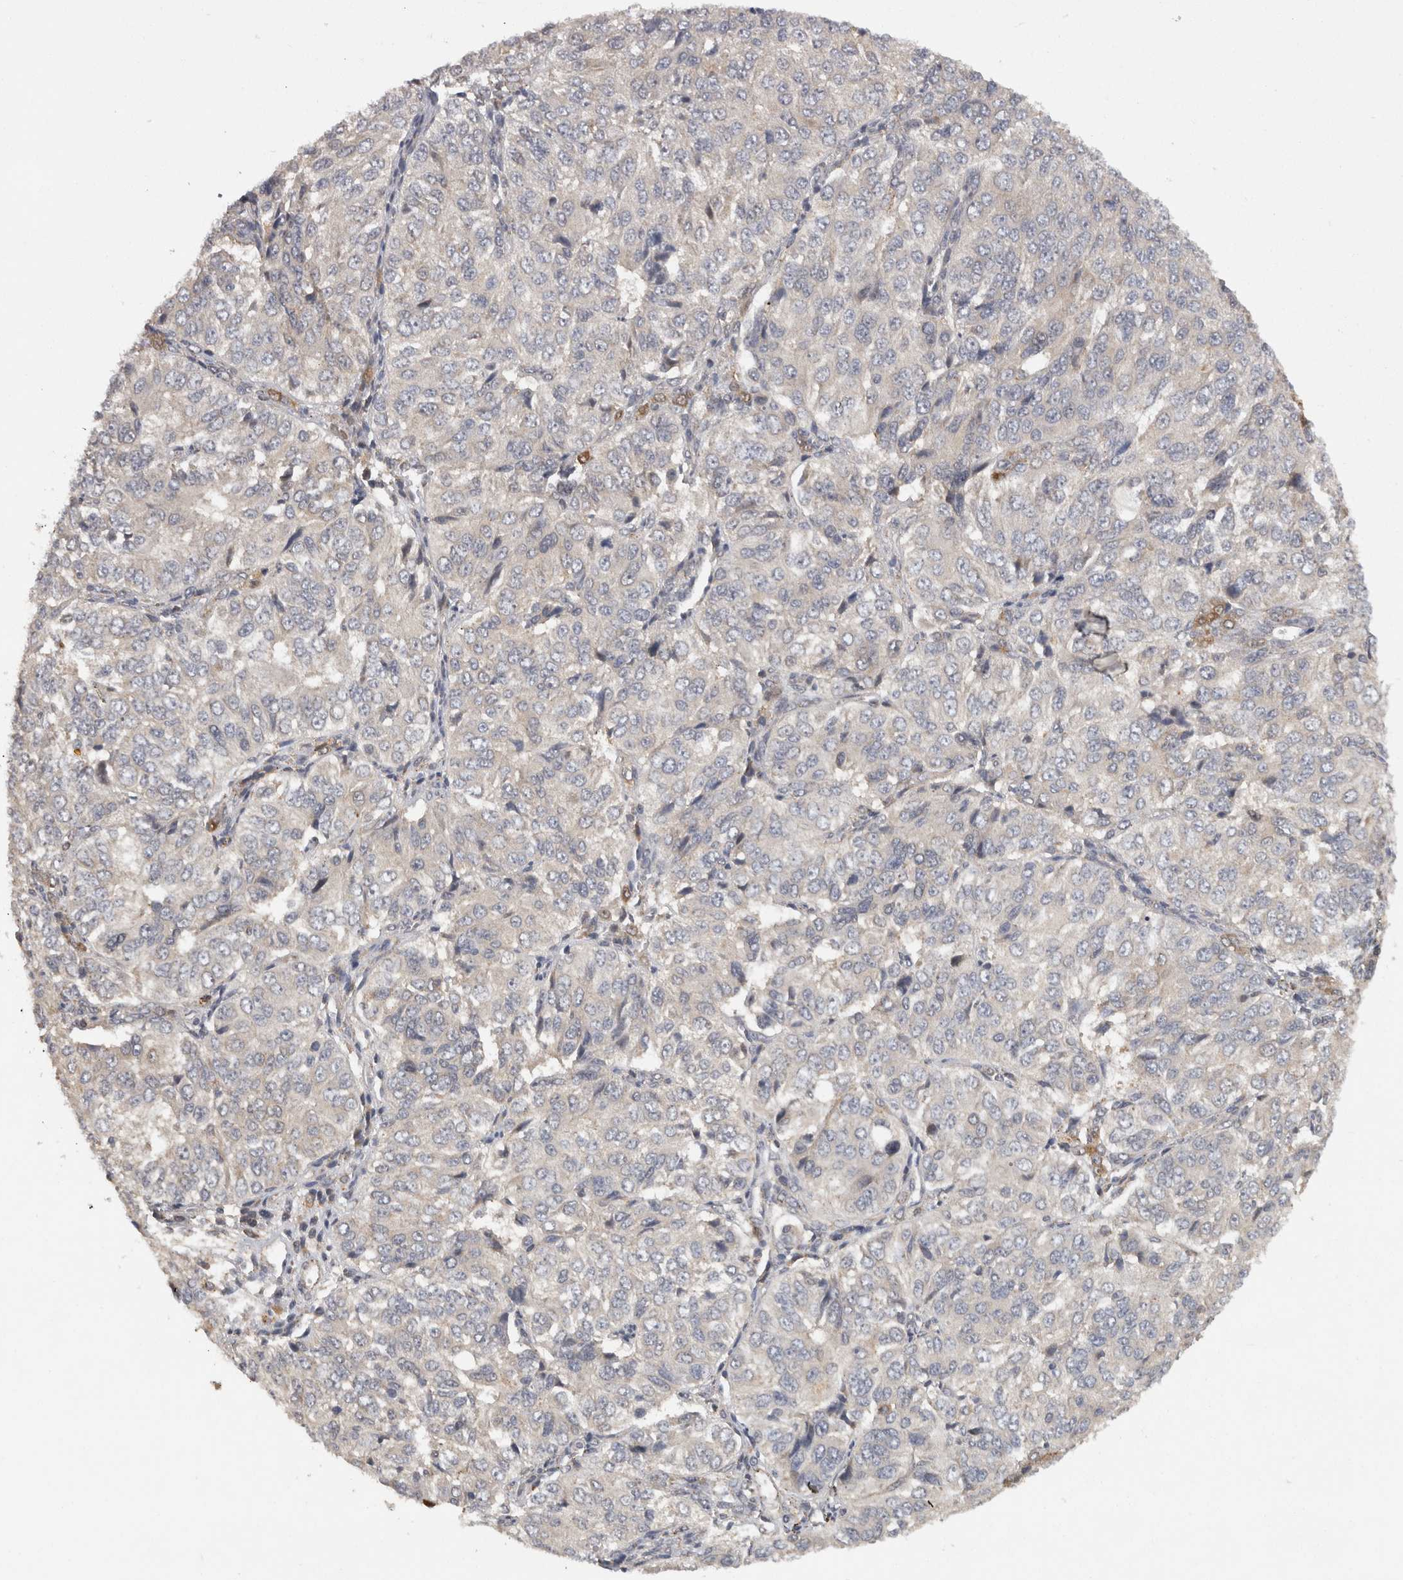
{"staining": {"intensity": "negative", "quantity": "none", "location": "none"}, "tissue": "ovarian cancer", "cell_type": "Tumor cells", "image_type": "cancer", "snomed": [{"axis": "morphology", "description": "Carcinoma, endometroid"}, {"axis": "topography", "description": "Ovary"}], "caption": "High magnification brightfield microscopy of endometroid carcinoma (ovarian) stained with DAB (brown) and counterstained with hematoxylin (blue): tumor cells show no significant expression.", "gene": "ACAT2", "patient": {"sex": "female", "age": 51}}